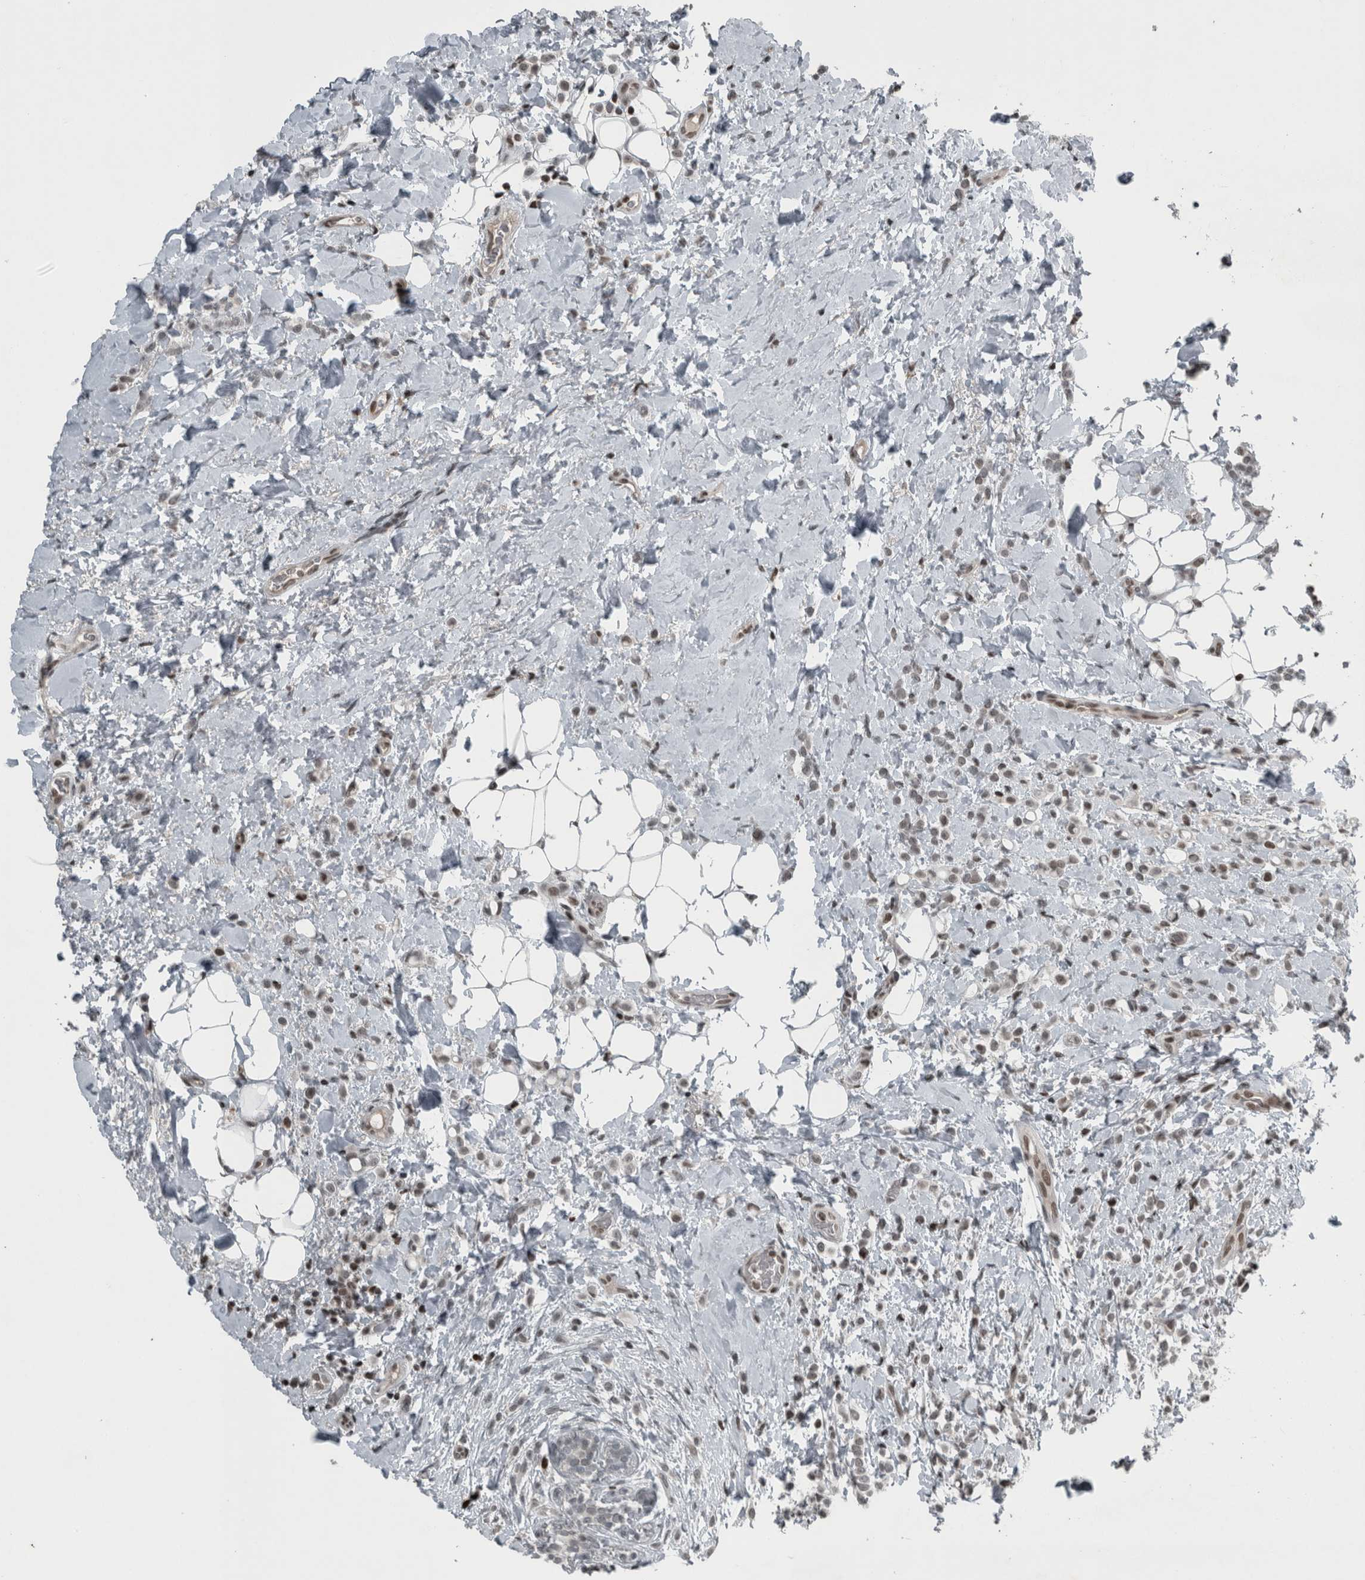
{"staining": {"intensity": "weak", "quantity": ">75%", "location": "nuclear"}, "tissue": "breast cancer", "cell_type": "Tumor cells", "image_type": "cancer", "snomed": [{"axis": "morphology", "description": "Normal tissue, NOS"}, {"axis": "morphology", "description": "Lobular carcinoma"}, {"axis": "topography", "description": "Breast"}], "caption": "Lobular carcinoma (breast) stained with immunohistochemistry (IHC) exhibits weak nuclear positivity in about >75% of tumor cells. (Brightfield microscopy of DAB IHC at high magnification).", "gene": "UNC50", "patient": {"sex": "female", "age": 50}}